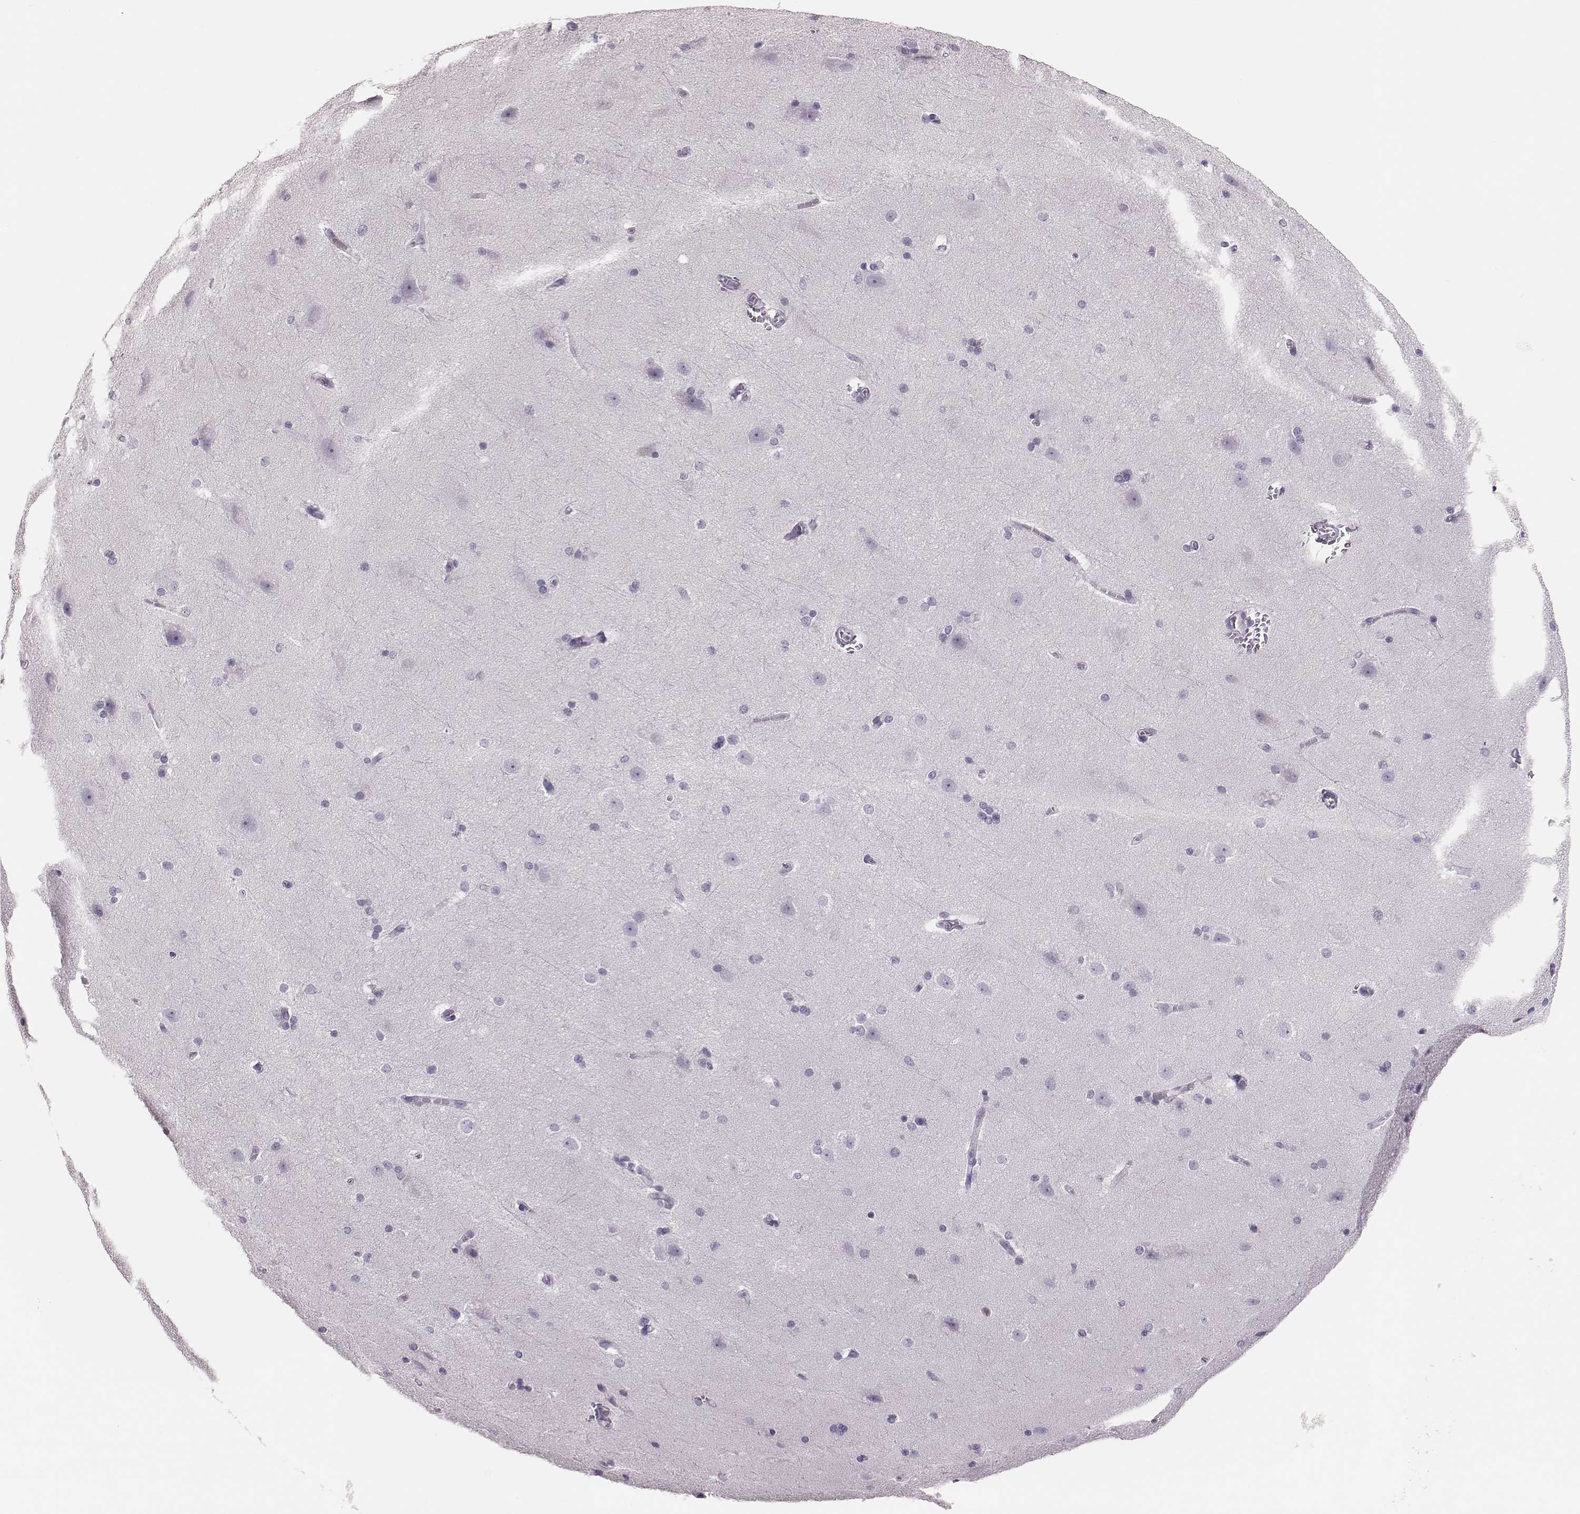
{"staining": {"intensity": "negative", "quantity": "none", "location": "none"}, "tissue": "hippocampus", "cell_type": "Glial cells", "image_type": "normal", "snomed": [{"axis": "morphology", "description": "Normal tissue, NOS"}, {"axis": "topography", "description": "Cerebral cortex"}, {"axis": "topography", "description": "Hippocampus"}], "caption": "Immunohistochemistry of unremarkable hippocampus exhibits no expression in glial cells. The staining is performed using DAB (3,3'-diaminobenzidine) brown chromogen with nuclei counter-stained in using hematoxylin.", "gene": "H1", "patient": {"sex": "female", "age": 19}}